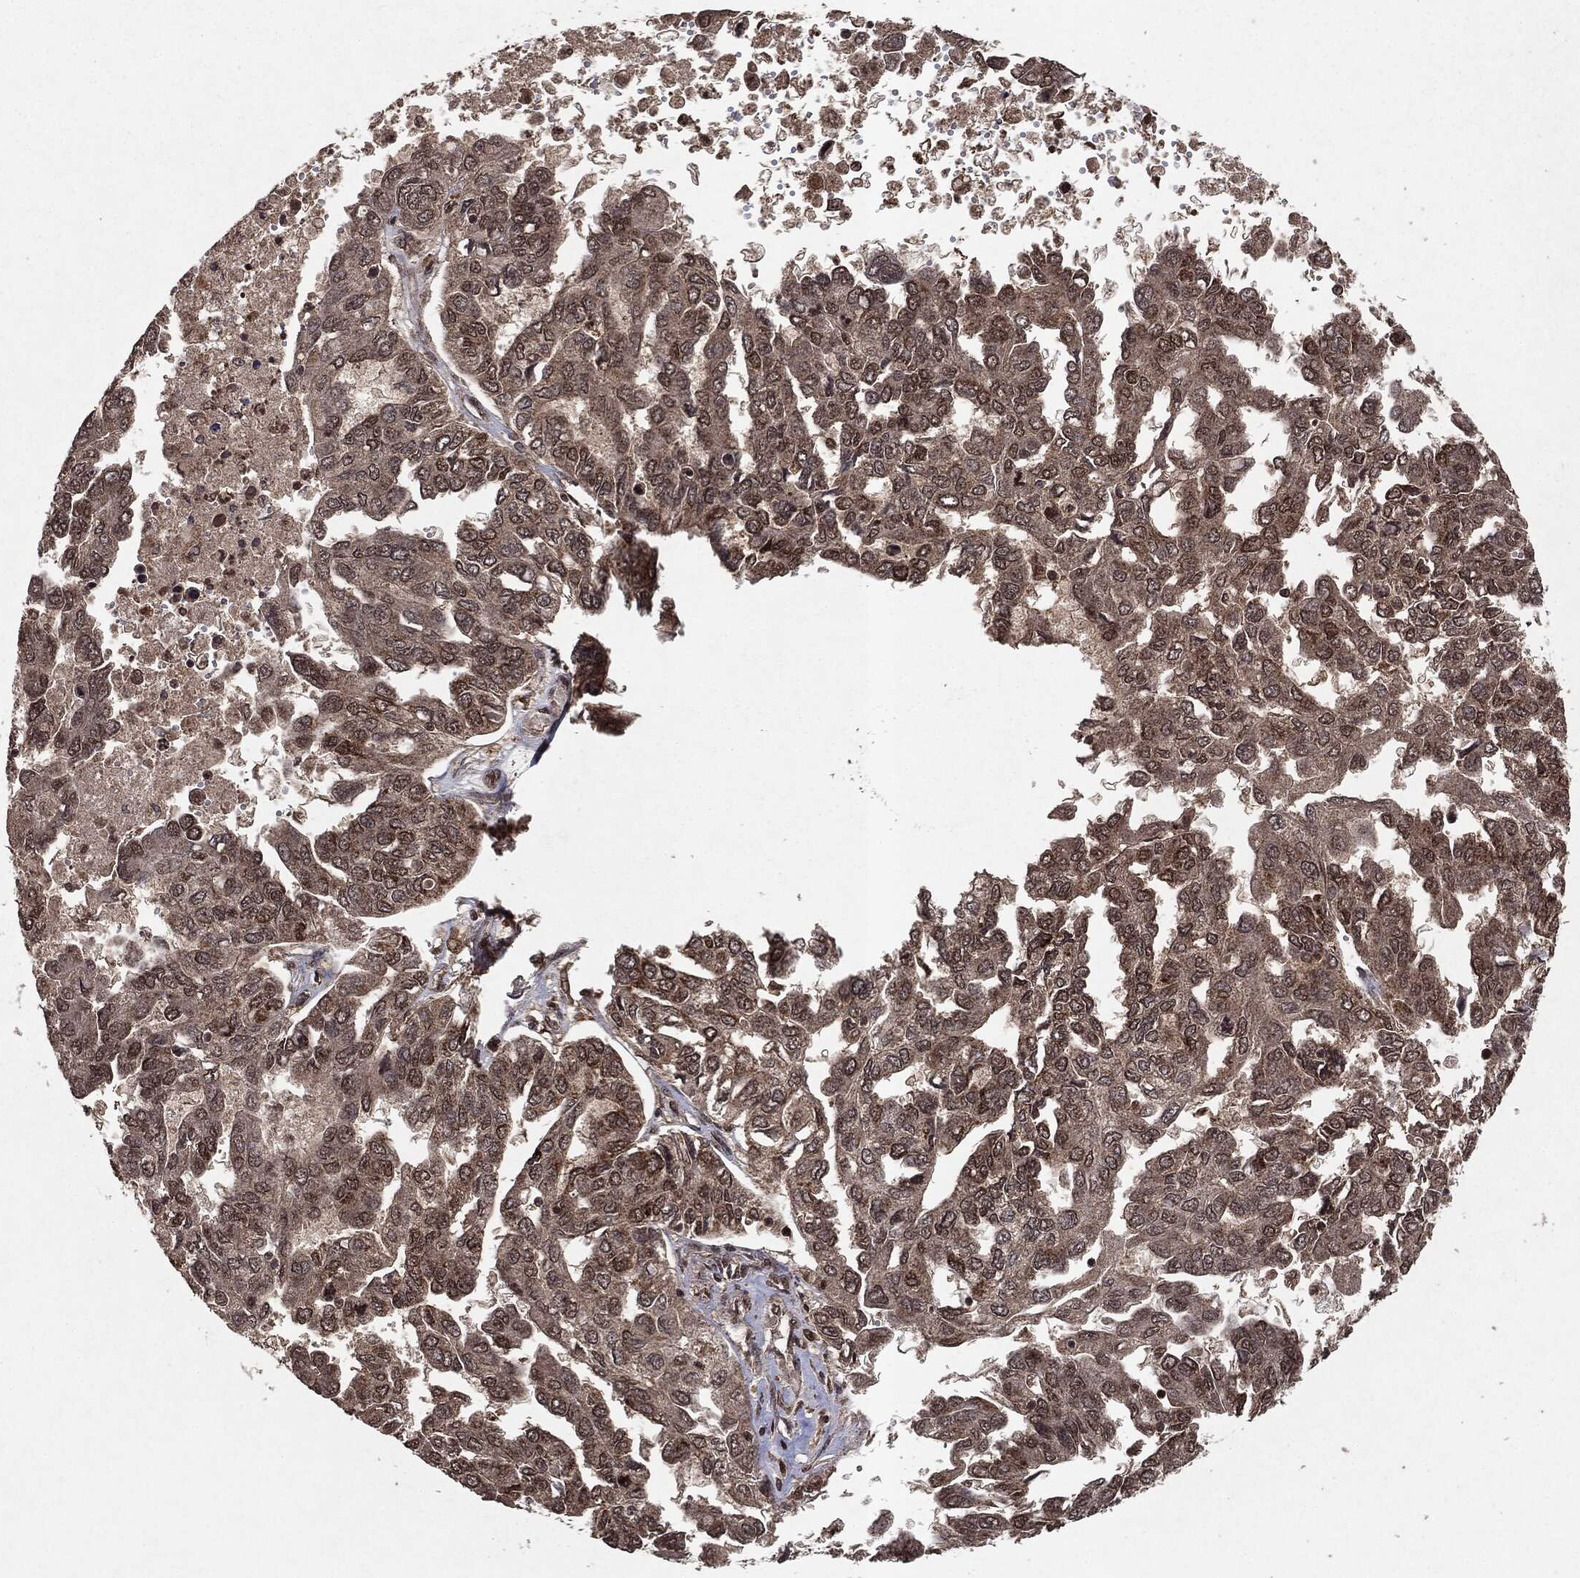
{"staining": {"intensity": "weak", "quantity": ">75%", "location": "cytoplasmic/membranous,nuclear"}, "tissue": "ovarian cancer", "cell_type": "Tumor cells", "image_type": "cancer", "snomed": [{"axis": "morphology", "description": "Cystadenocarcinoma, serous, NOS"}, {"axis": "topography", "description": "Ovary"}], "caption": "IHC (DAB (3,3'-diaminobenzidine)) staining of ovarian serous cystadenocarcinoma exhibits weak cytoplasmic/membranous and nuclear protein staining in approximately >75% of tumor cells.", "gene": "PEBP1", "patient": {"sex": "female", "age": 53}}